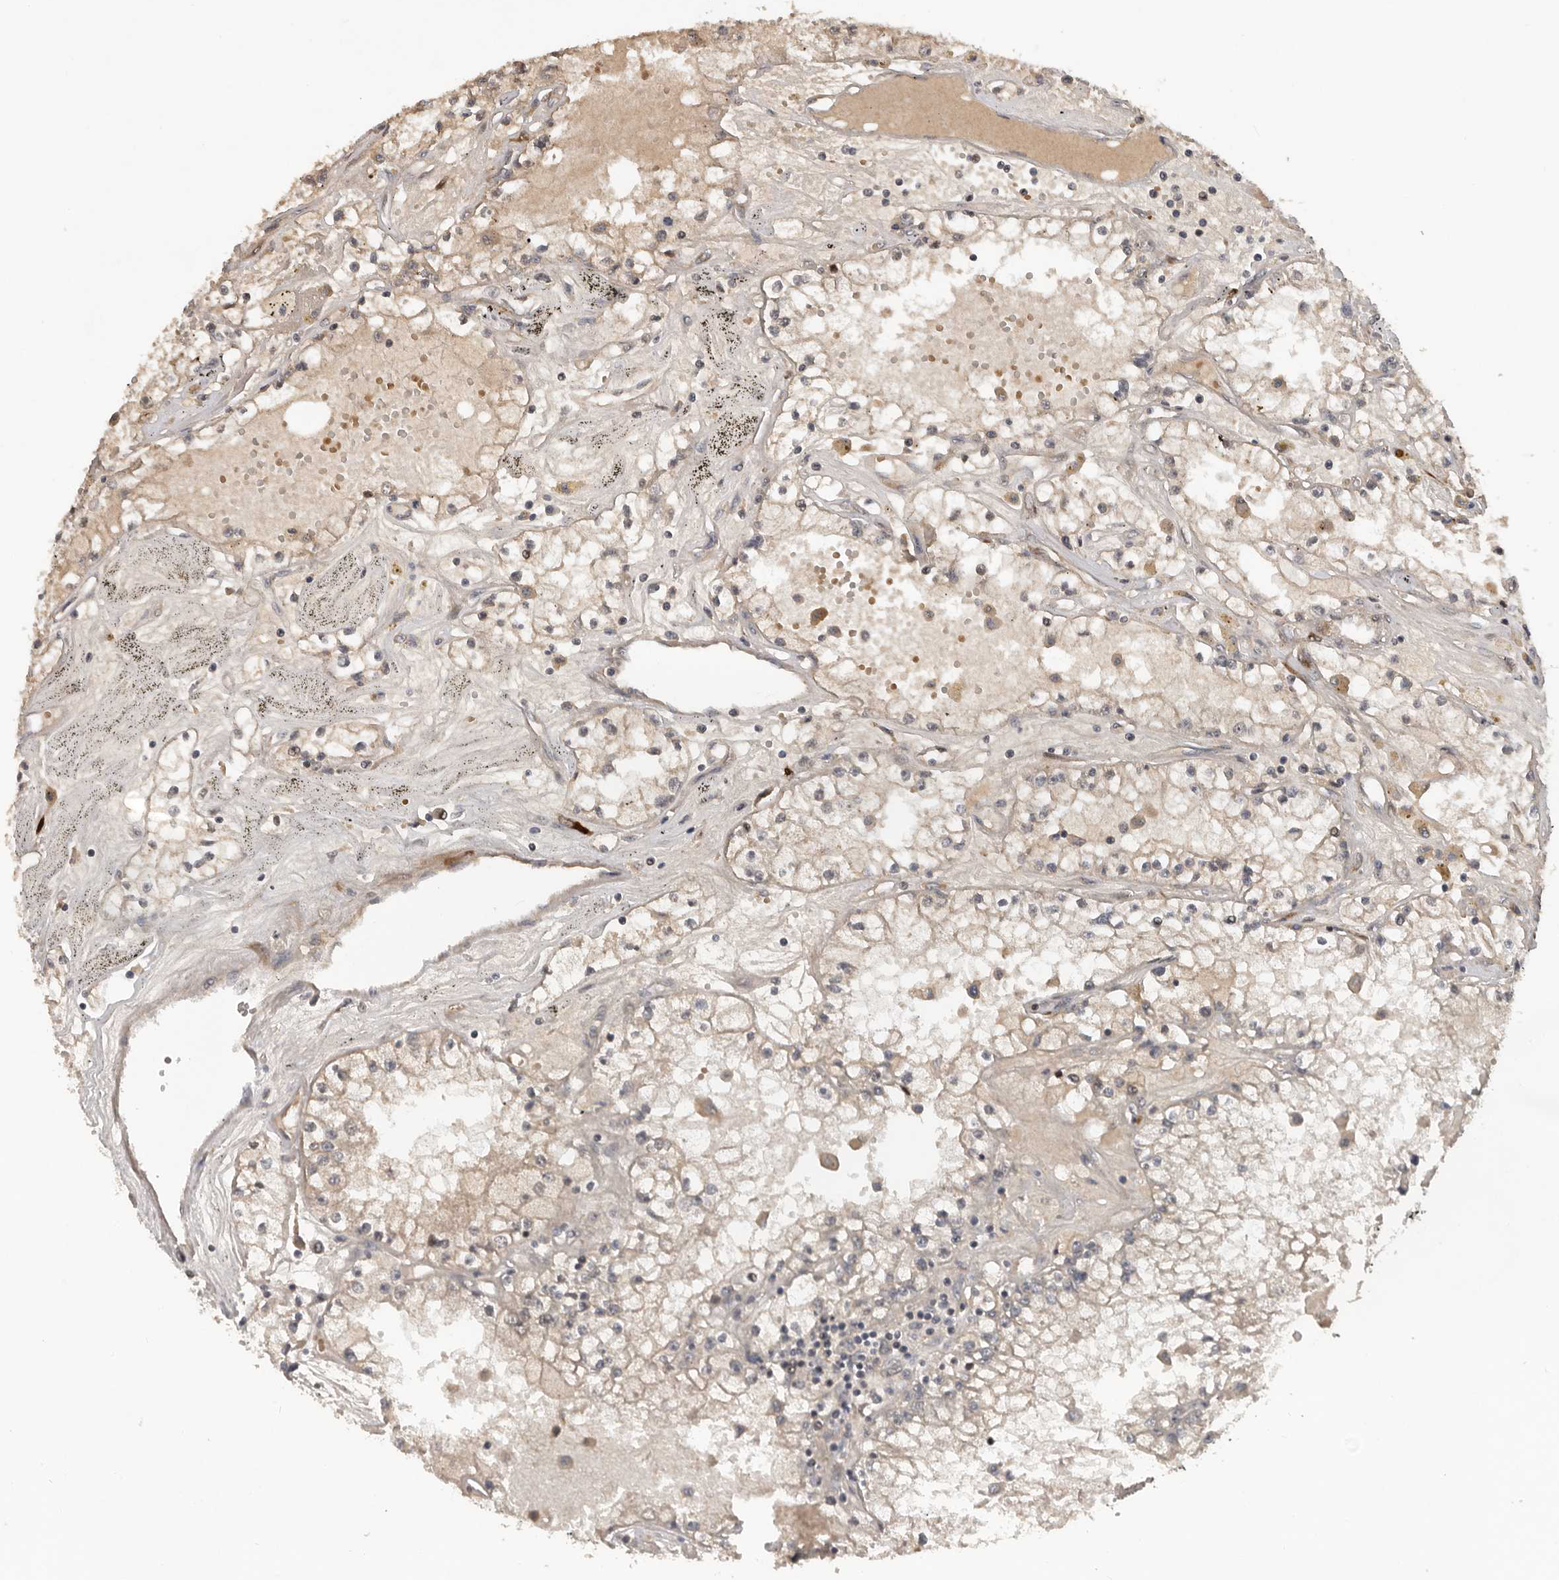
{"staining": {"intensity": "weak", "quantity": ">75%", "location": "cytoplasmic/membranous"}, "tissue": "renal cancer", "cell_type": "Tumor cells", "image_type": "cancer", "snomed": [{"axis": "morphology", "description": "Adenocarcinoma, NOS"}, {"axis": "topography", "description": "Kidney"}], "caption": "Immunohistochemistry (DAB (3,3'-diaminobenzidine)) staining of human renal cancer reveals weak cytoplasmic/membranous protein expression in about >75% of tumor cells. (DAB IHC, brown staining for protein, blue staining for nuclei).", "gene": "HENMT1", "patient": {"sex": "male", "age": 56}}